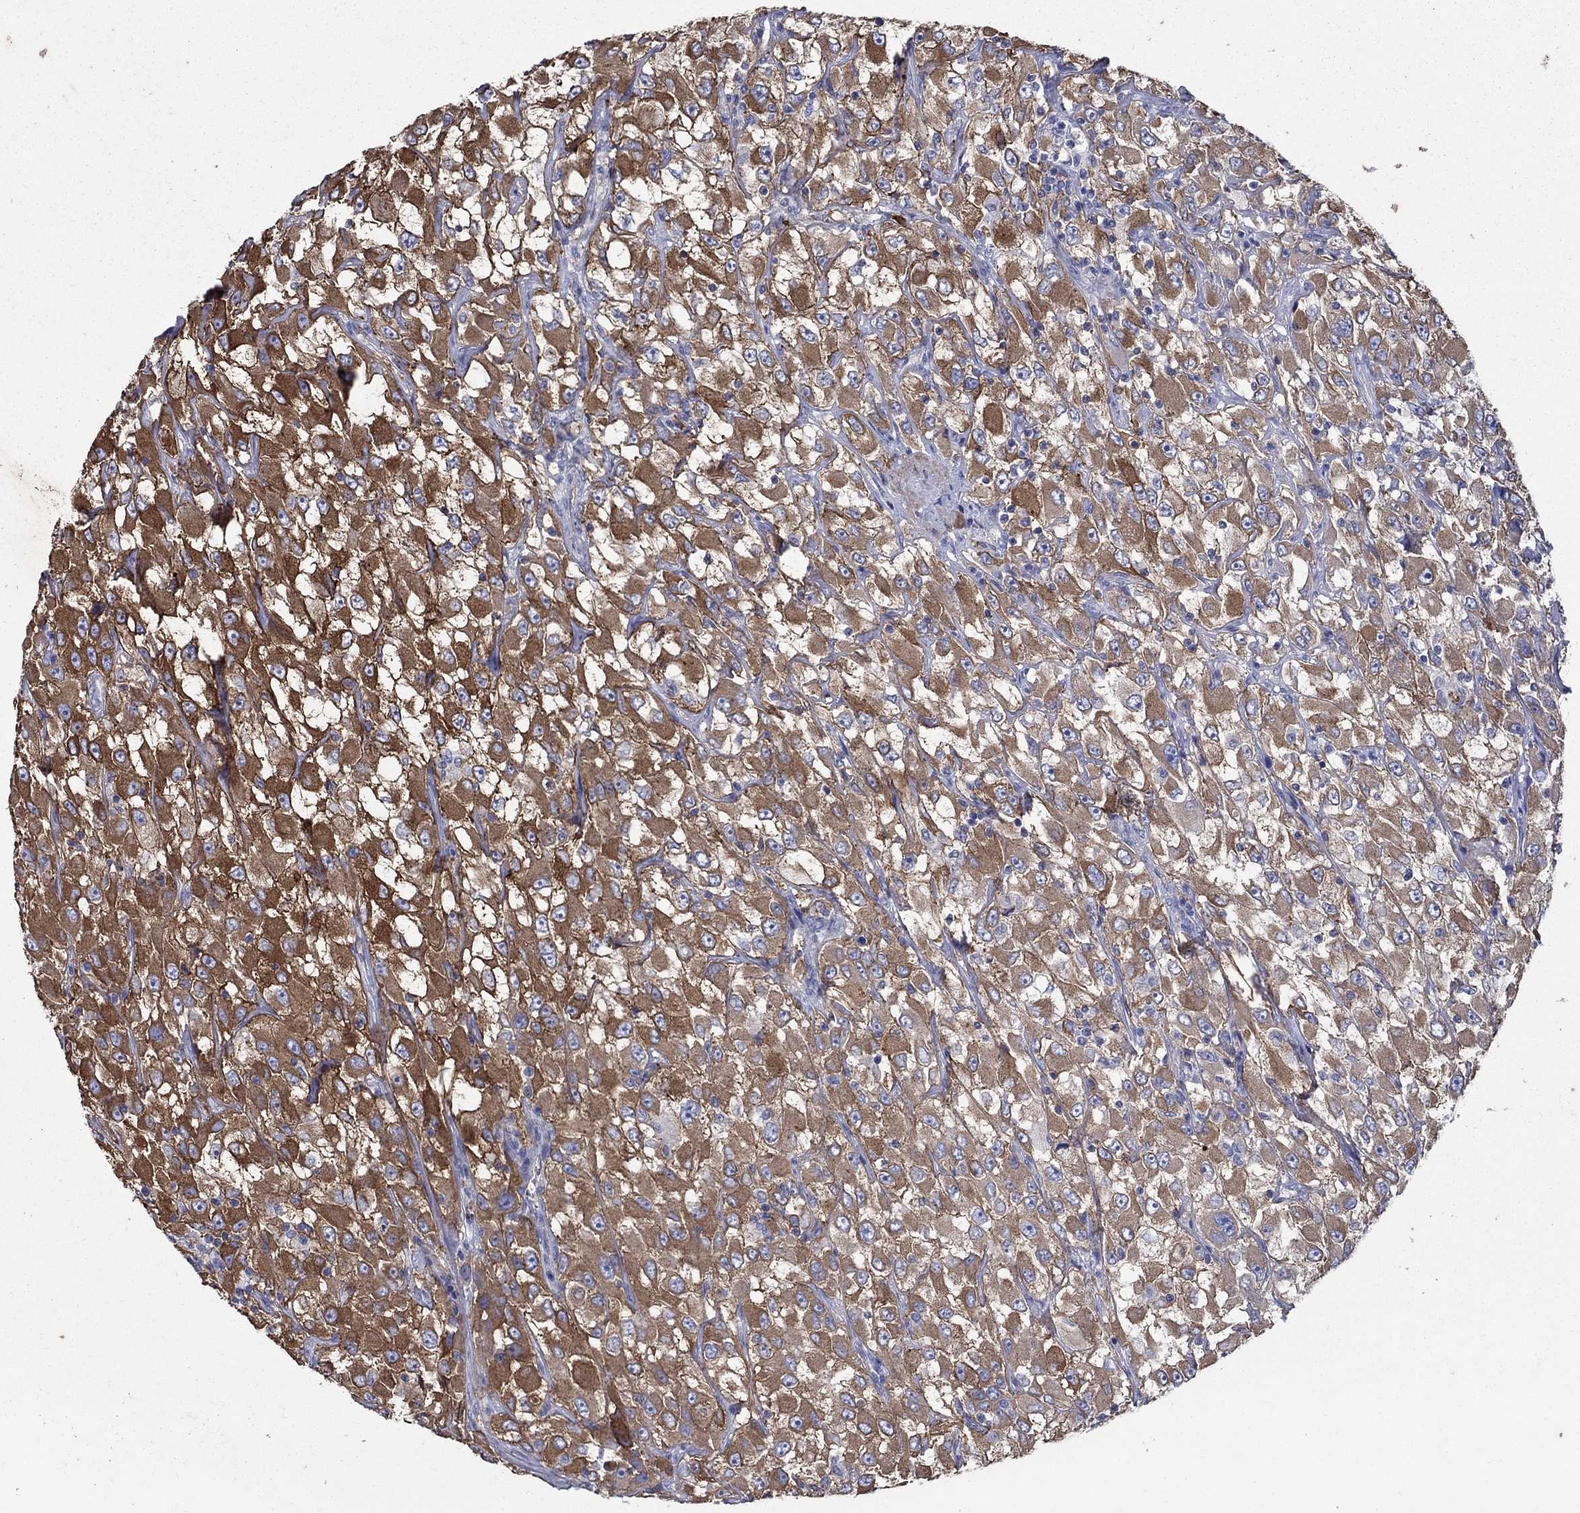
{"staining": {"intensity": "strong", "quantity": "25%-75%", "location": "cytoplasmic/membranous"}, "tissue": "renal cancer", "cell_type": "Tumor cells", "image_type": "cancer", "snomed": [{"axis": "morphology", "description": "Adenocarcinoma, NOS"}, {"axis": "topography", "description": "Kidney"}], "caption": "Immunohistochemistry (IHC) micrograph of adenocarcinoma (renal) stained for a protein (brown), which displays high levels of strong cytoplasmic/membranous positivity in about 25%-75% of tumor cells.", "gene": "FLNC", "patient": {"sex": "female", "age": 52}}